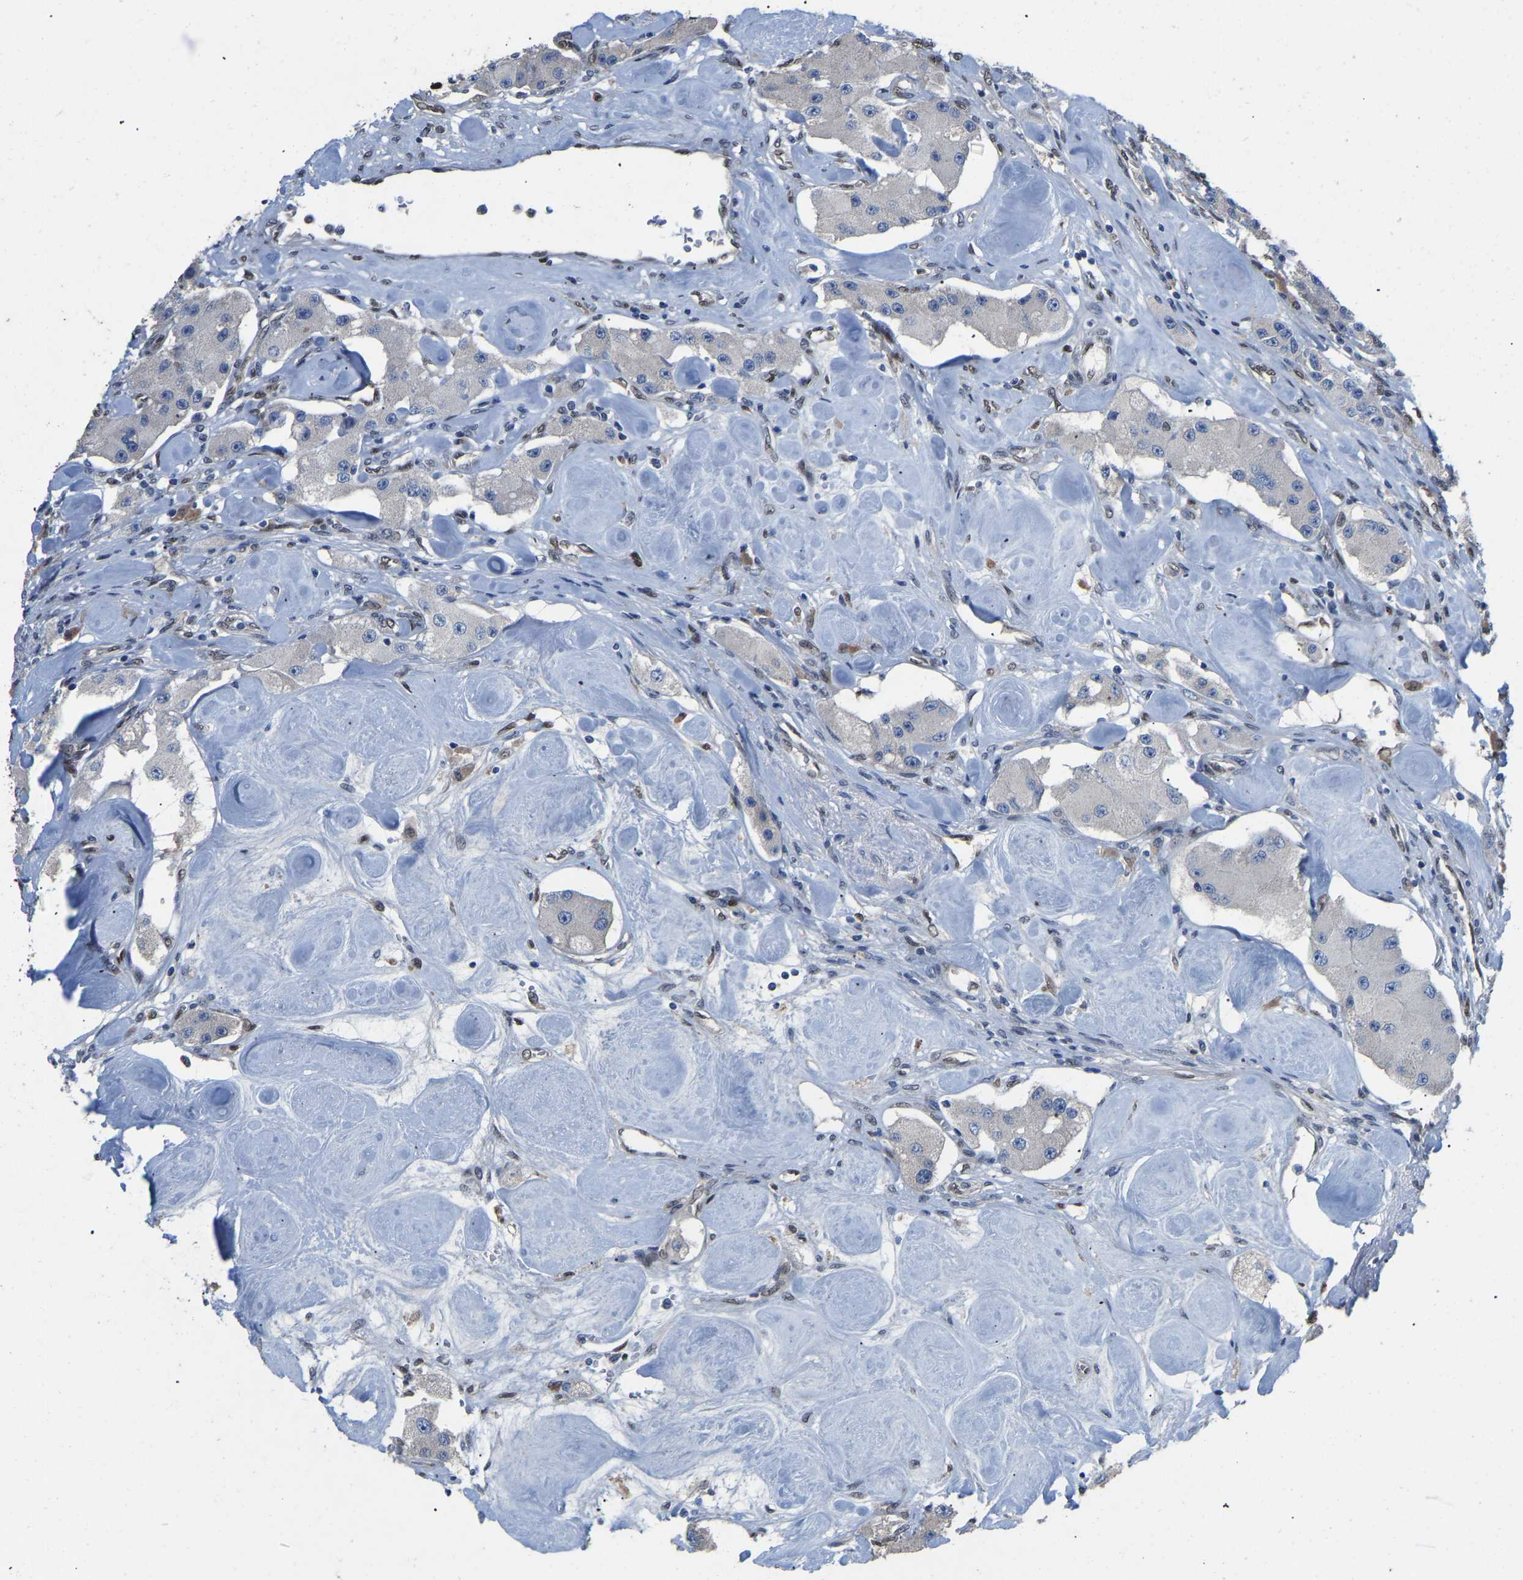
{"staining": {"intensity": "negative", "quantity": "none", "location": "none"}, "tissue": "carcinoid", "cell_type": "Tumor cells", "image_type": "cancer", "snomed": [{"axis": "morphology", "description": "Carcinoid, malignant, NOS"}, {"axis": "topography", "description": "Pancreas"}], "caption": "This is a micrograph of IHC staining of malignant carcinoid, which shows no positivity in tumor cells. (DAB (3,3'-diaminobenzidine) IHC visualized using brightfield microscopy, high magnification).", "gene": "QKI", "patient": {"sex": "male", "age": 41}}